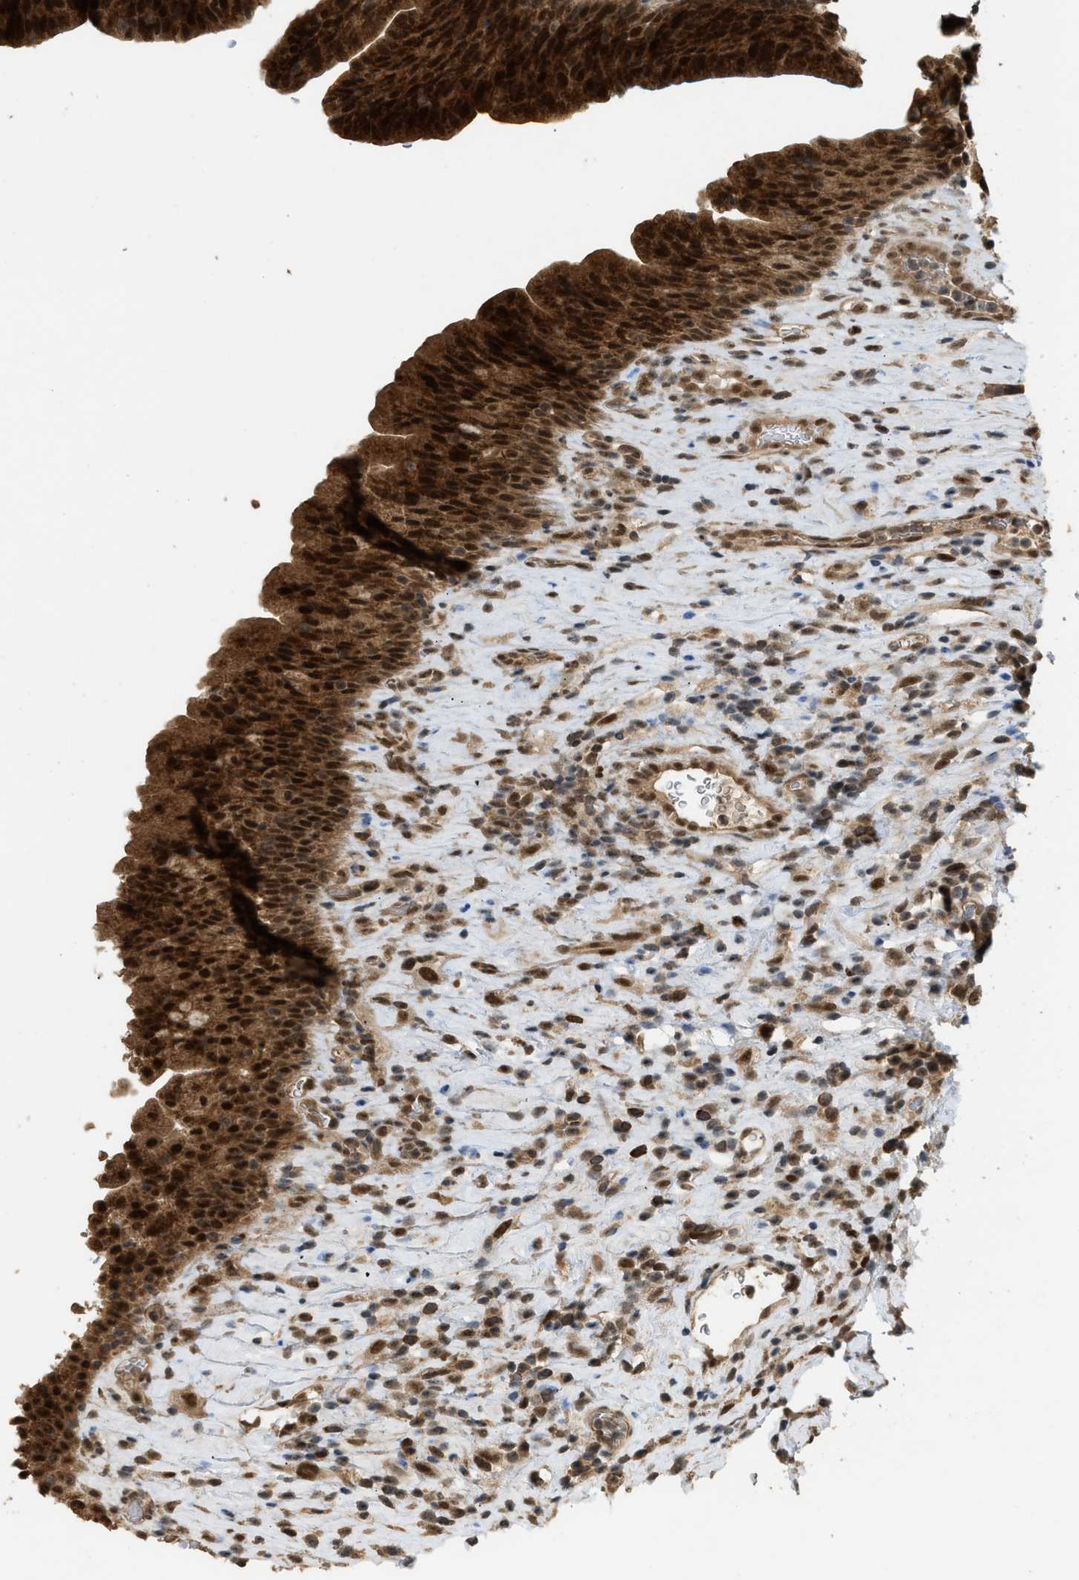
{"staining": {"intensity": "strong", "quantity": ">75%", "location": "cytoplasmic/membranous,nuclear"}, "tissue": "urothelial cancer", "cell_type": "Tumor cells", "image_type": "cancer", "snomed": [{"axis": "morphology", "description": "Urothelial carcinoma, Low grade"}, {"axis": "topography", "description": "Urinary bladder"}], "caption": "Strong cytoplasmic/membranous and nuclear positivity is identified in approximately >75% of tumor cells in low-grade urothelial carcinoma.", "gene": "GET1", "patient": {"sex": "female", "age": 75}}